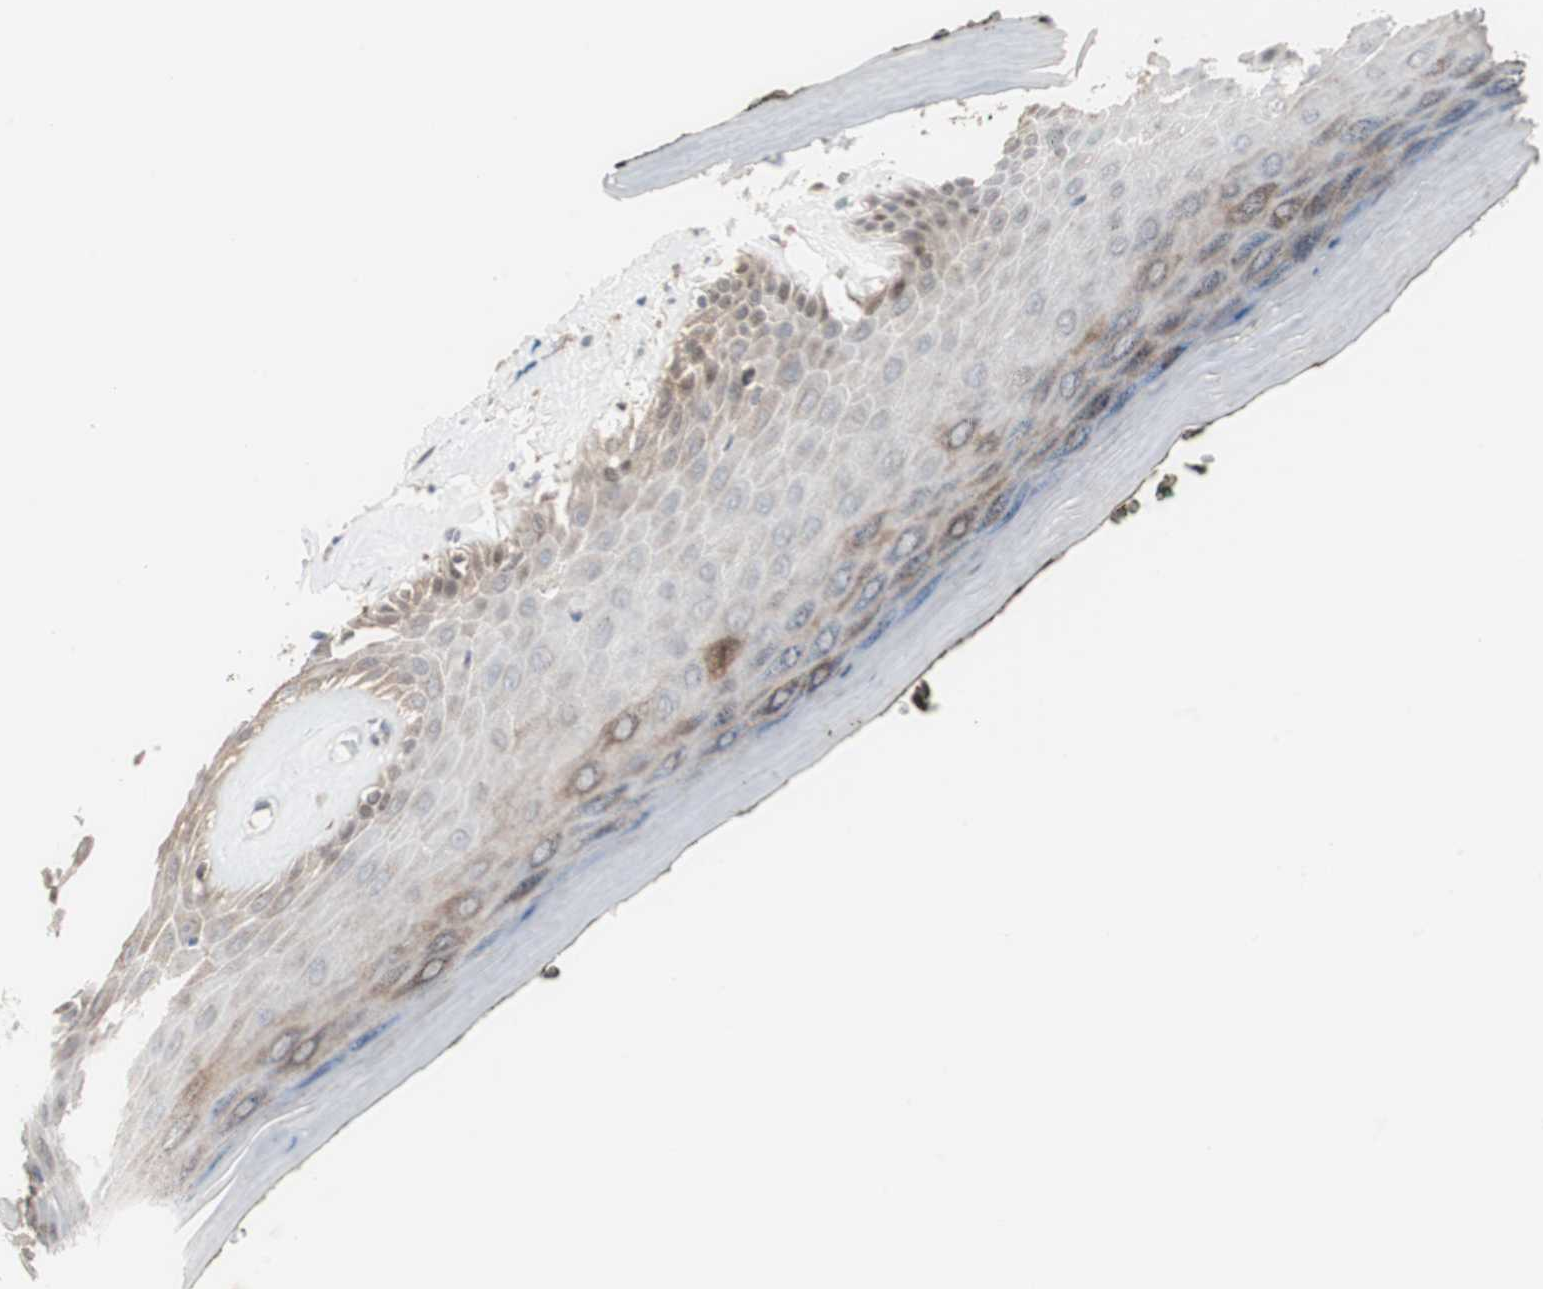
{"staining": {"intensity": "moderate", "quantity": "25%-75%", "location": "cytoplasmic/membranous"}, "tissue": "skin", "cell_type": "Epidermal cells", "image_type": "normal", "snomed": [{"axis": "morphology", "description": "Normal tissue, NOS"}, {"axis": "morphology", "description": "Inflammation, NOS"}, {"axis": "topography", "description": "Vulva"}], "caption": "Approximately 25%-75% of epidermal cells in benign skin display moderate cytoplasmic/membranous protein expression as visualized by brown immunohistochemical staining.", "gene": "POLH", "patient": {"sex": "female", "age": 84}}